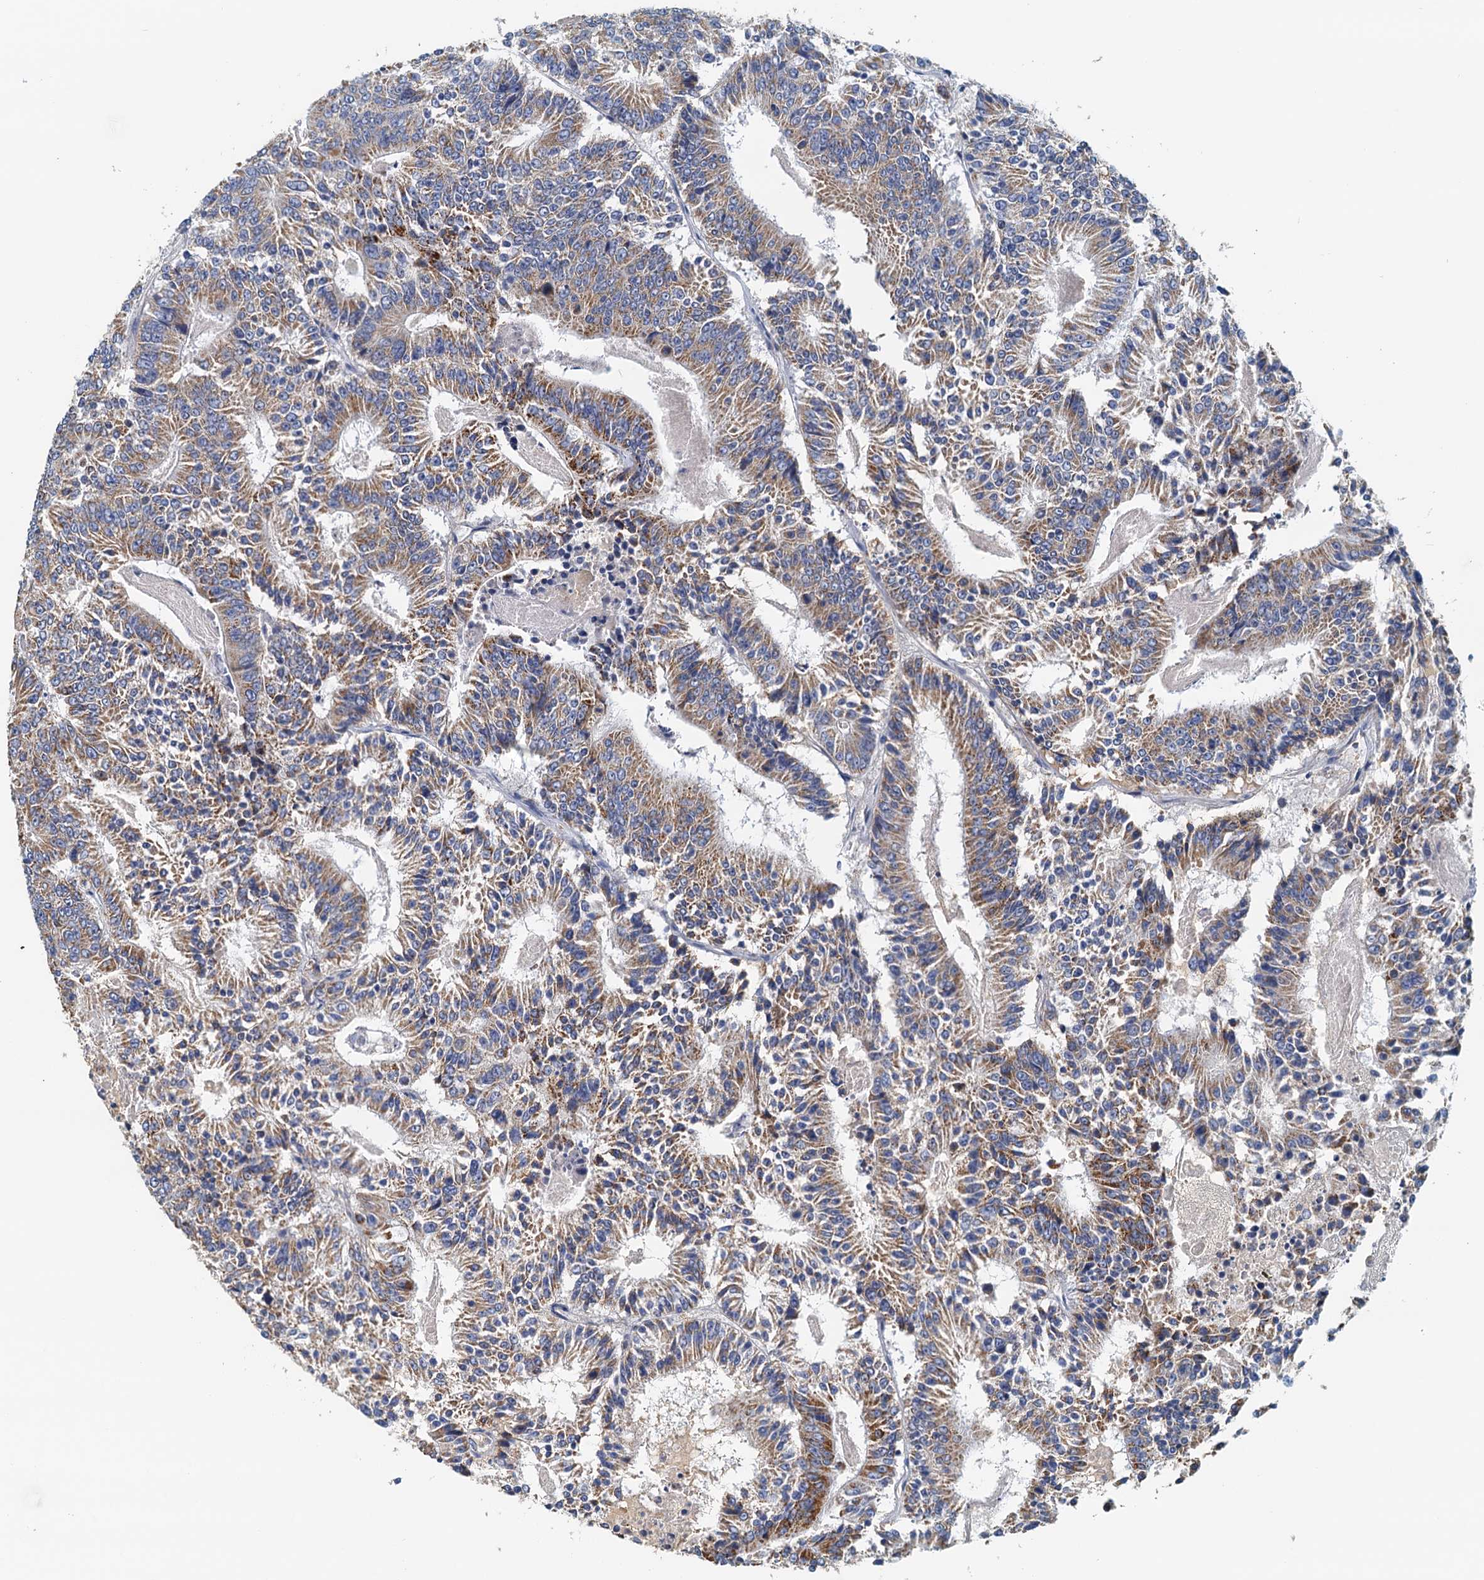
{"staining": {"intensity": "moderate", "quantity": "25%-75%", "location": "cytoplasmic/membranous"}, "tissue": "colorectal cancer", "cell_type": "Tumor cells", "image_type": "cancer", "snomed": [{"axis": "morphology", "description": "Adenocarcinoma, NOS"}, {"axis": "topography", "description": "Colon"}], "caption": "A brown stain highlights moderate cytoplasmic/membranous expression of a protein in human colorectal adenocarcinoma tumor cells.", "gene": "POC1A", "patient": {"sex": "male", "age": 83}}